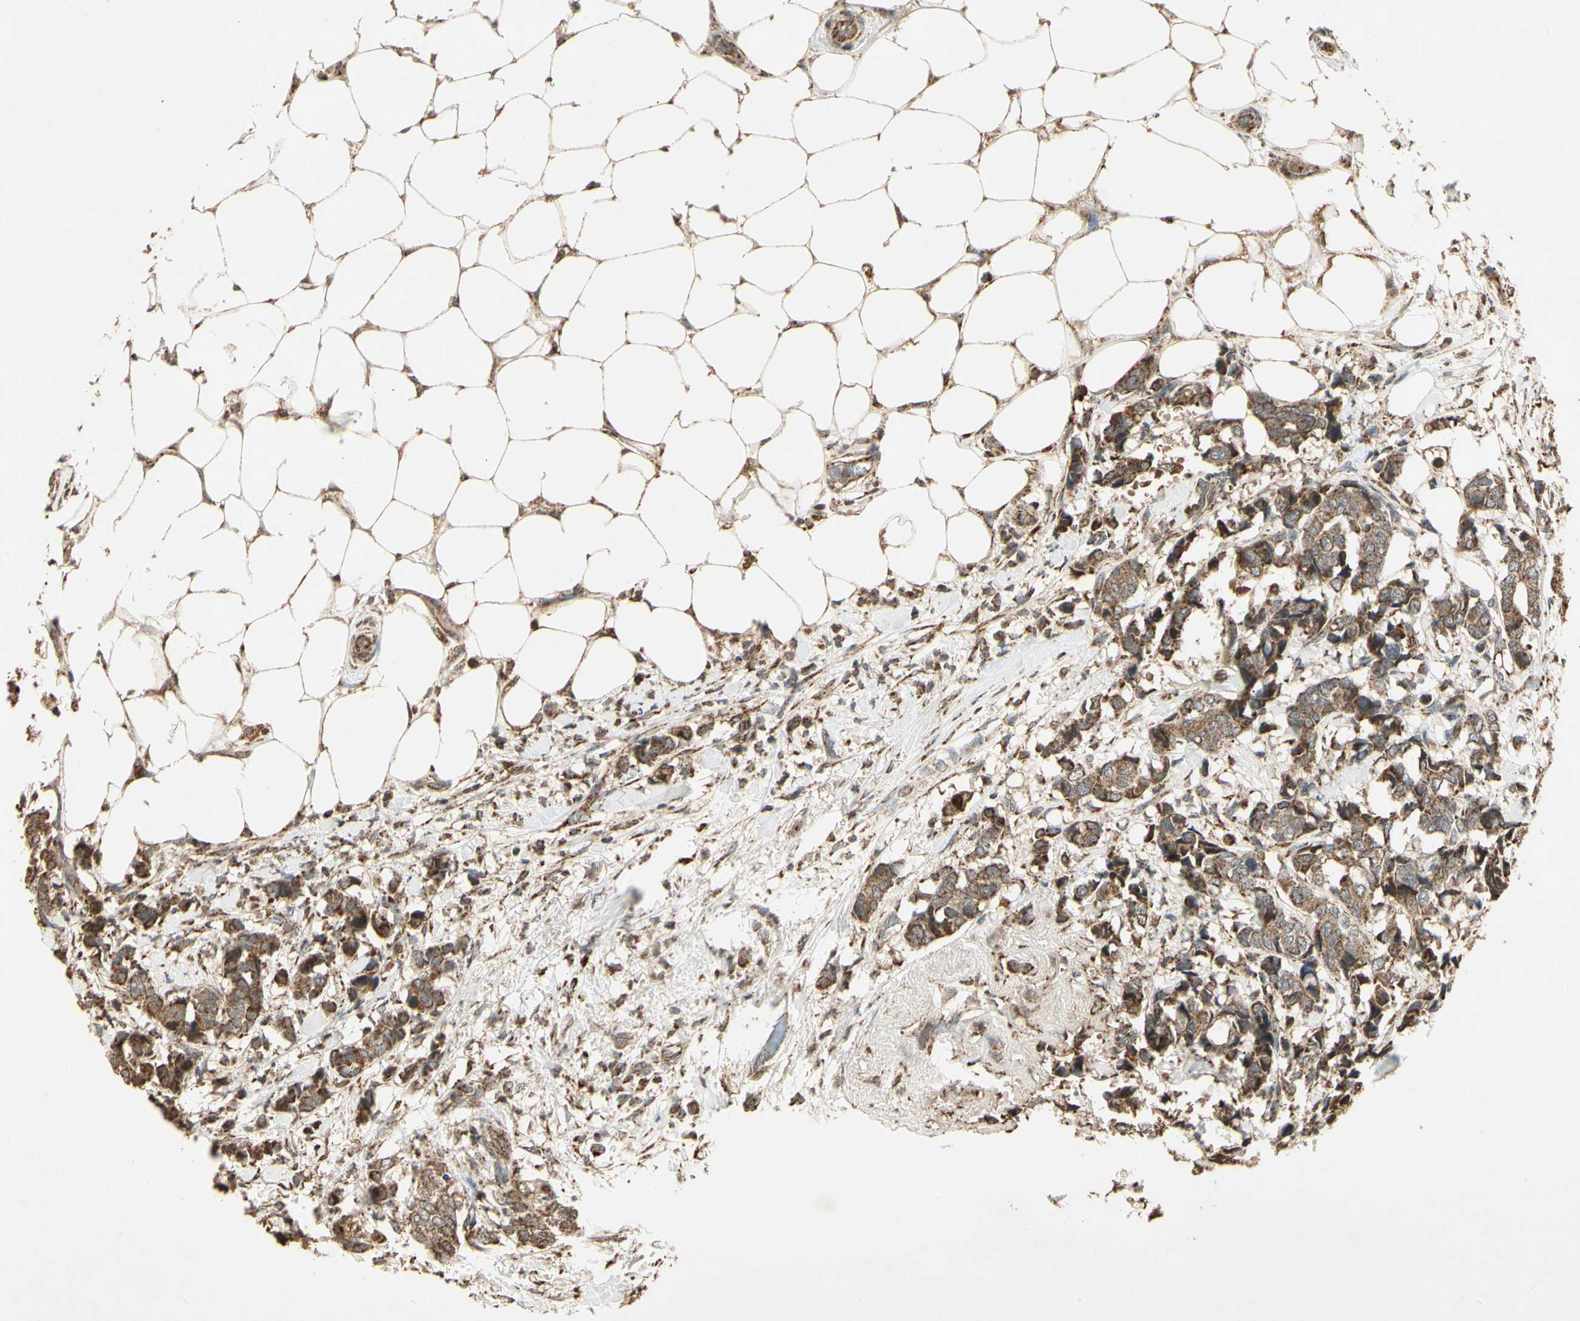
{"staining": {"intensity": "moderate", "quantity": ">75%", "location": "cytoplasmic/membranous"}, "tissue": "breast cancer", "cell_type": "Tumor cells", "image_type": "cancer", "snomed": [{"axis": "morphology", "description": "Duct carcinoma"}, {"axis": "topography", "description": "Breast"}], "caption": "Breast invasive ductal carcinoma stained with a brown dye demonstrates moderate cytoplasmic/membranous positive expression in about >75% of tumor cells.", "gene": "PRDX5", "patient": {"sex": "female", "age": 87}}